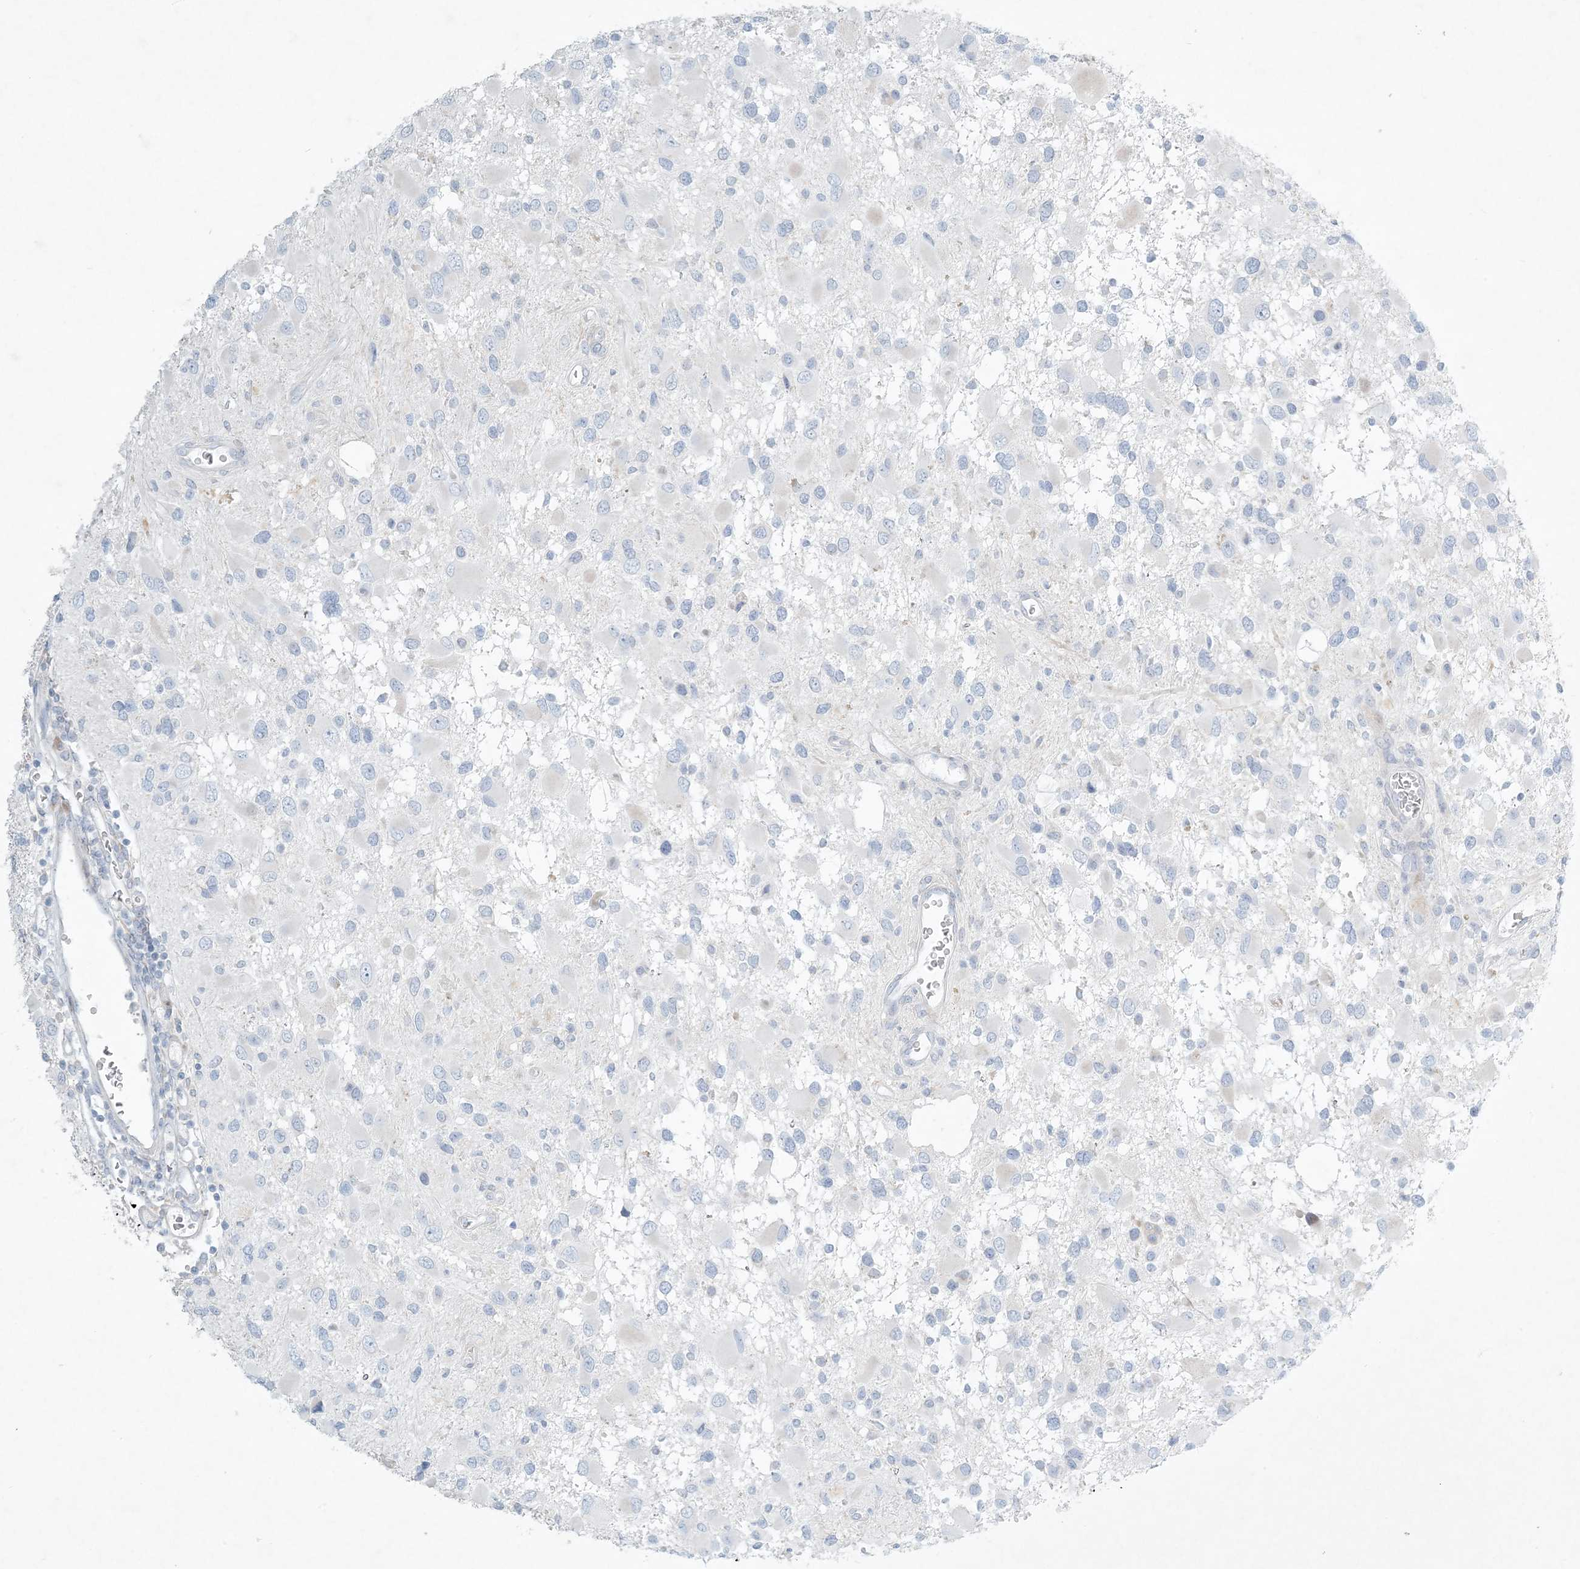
{"staining": {"intensity": "negative", "quantity": "none", "location": "none"}, "tissue": "glioma", "cell_type": "Tumor cells", "image_type": "cancer", "snomed": [{"axis": "morphology", "description": "Glioma, malignant, High grade"}, {"axis": "topography", "description": "Brain"}], "caption": "Immunohistochemistry of human glioma reveals no staining in tumor cells. (Immunohistochemistry (ihc), brightfield microscopy, high magnification).", "gene": "ZNF385D", "patient": {"sex": "male", "age": 53}}